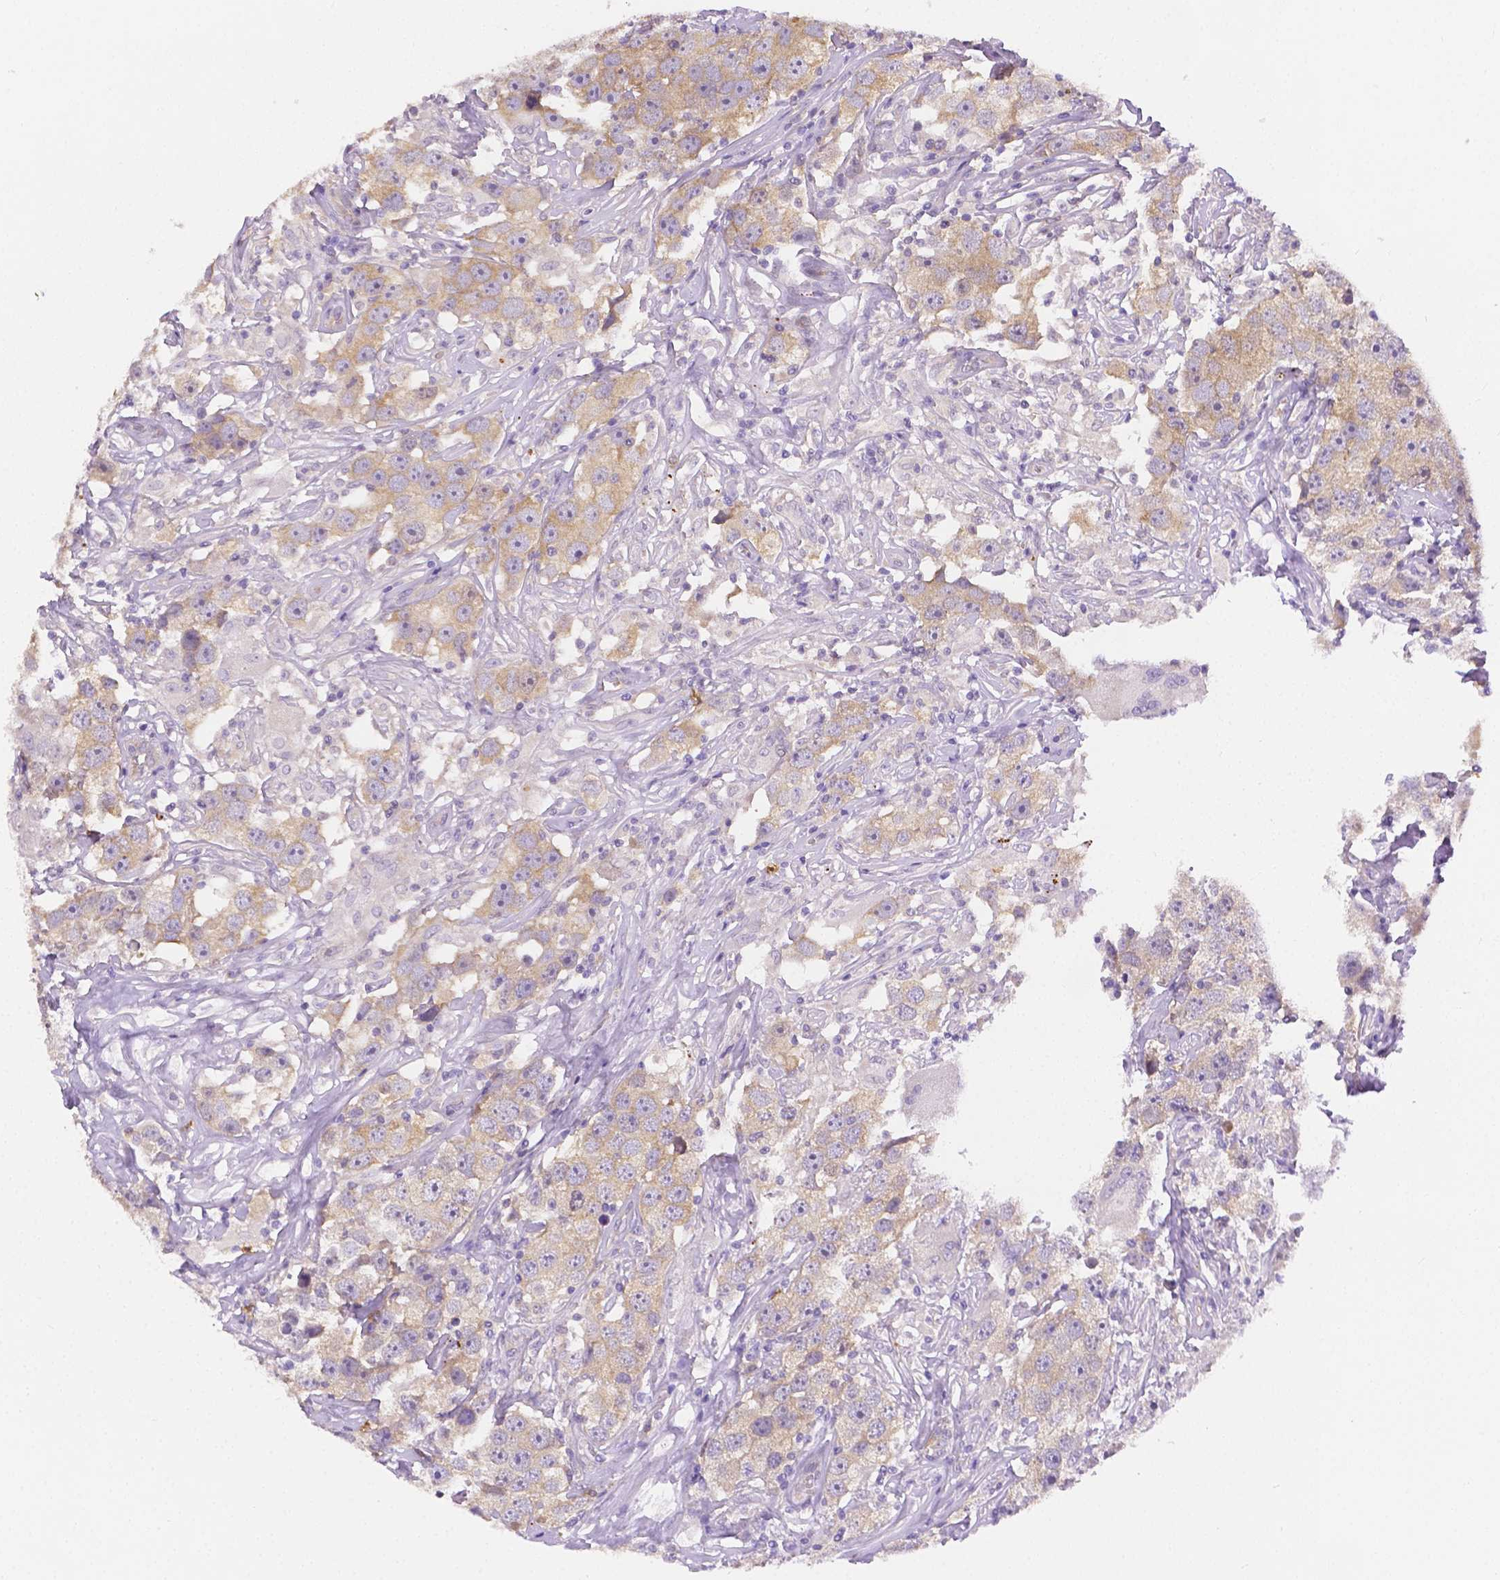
{"staining": {"intensity": "weak", "quantity": "25%-75%", "location": "cytoplasmic/membranous"}, "tissue": "testis cancer", "cell_type": "Tumor cells", "image_type": "cancer", "snomed": [{"axis": "morphology", "description": "Seminoma, NOS"}, {"axis": "topography", "description": "Testis"}], "caption": "Seminoma (testis) stained with a protein marker shows weak staining in tumor cells.", "gene": "ZNRD2", "patient": {"sex": "male", "age": 49}}